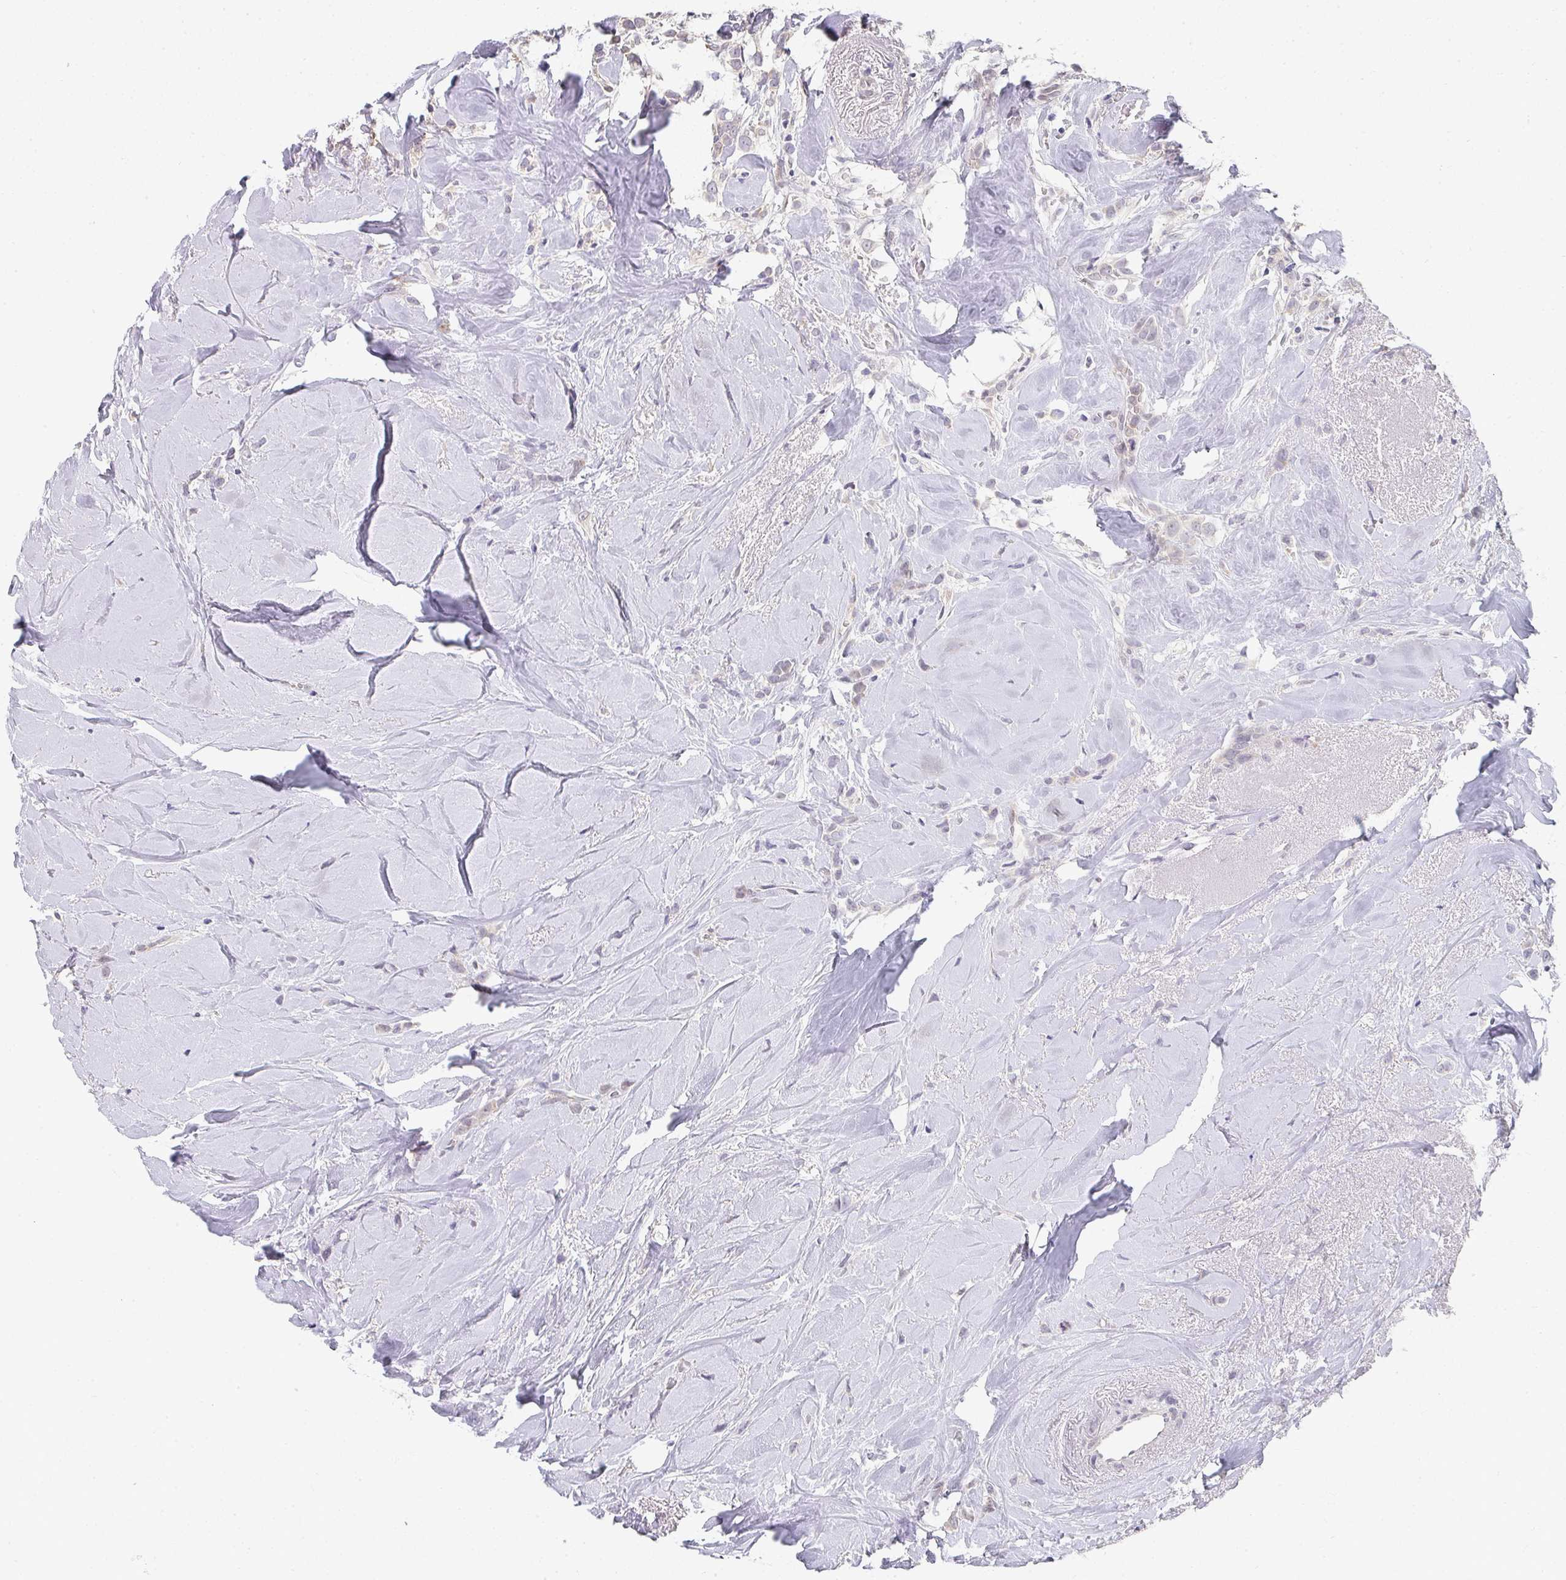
{"staining": {"intensity": "negative", "quantity": "none", "location": "none"}, "tissue": "breast cancer", "cell_type": "Tumor cells", "image_type": "cancer", "snomed": [{"axis": "morphology", "description": "Duct carcinoma"}, {"axis": "topography", "description": "Breast"}], "caption": "IHC photomicrograph of neoplastic tissue: infiltrating ductal carcinoma (breast) stained with DAB (3,3'-diaminobenzidine) exhibits no significant protein staining in tumor cells.", "gene": "SYNCRIP", "patient": {"sex": "female", "age": 80}}